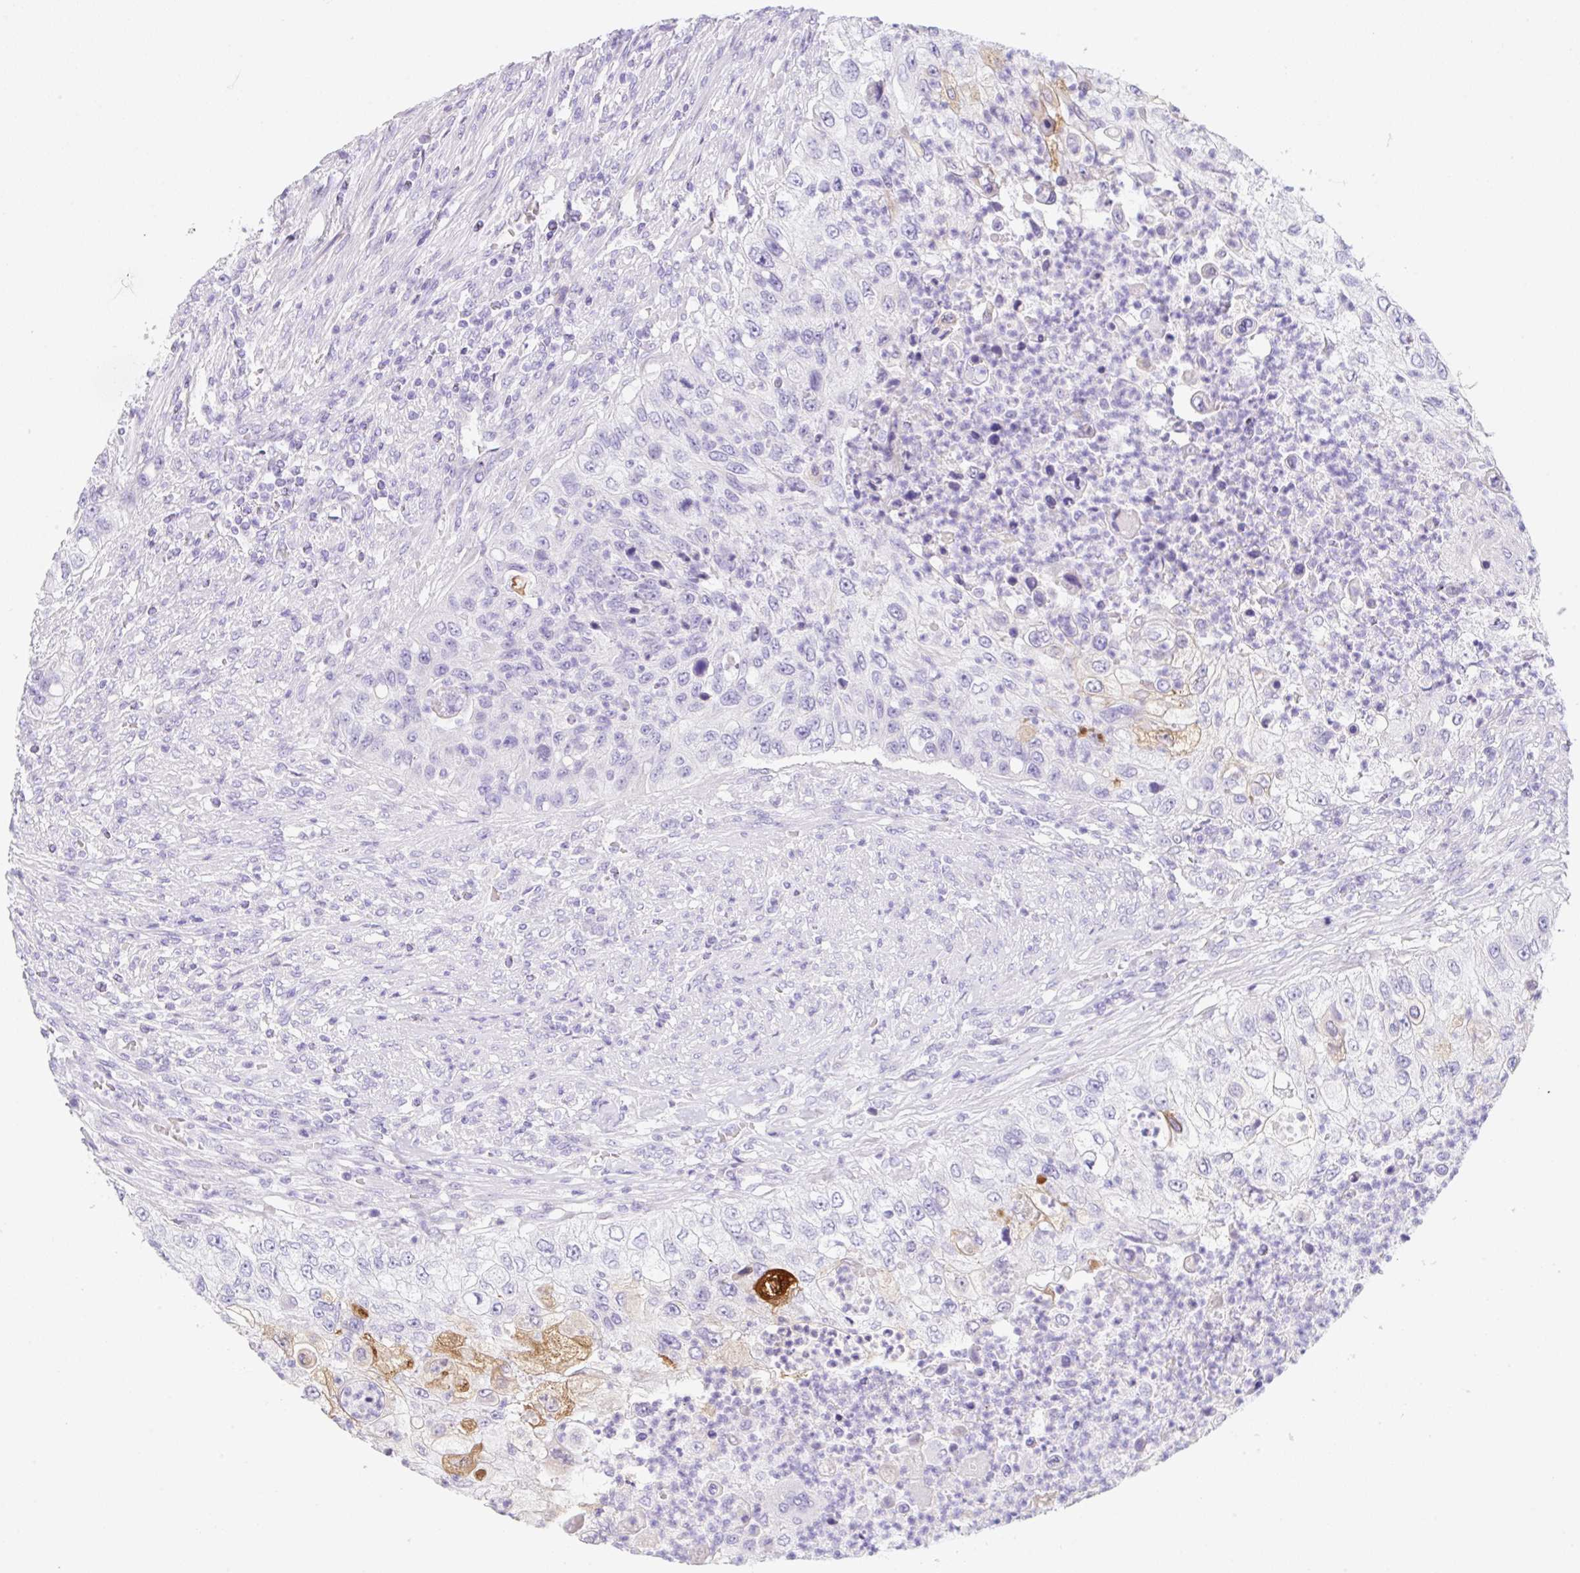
{"staining": {"intensity": "moderate", "quantity": "<25%", "location": "cytoplasmic/membranous"}, "tissue": "urothelial cancer", "cell_type": "Tumor cells", "image_type": "cancer", "snomed": [{"axis": "morphology", "description": "Urothelial carcinoma, High grade"}, {"axis": "topography", "description": "Urinary bladder"}], "caption": "Immunohistochemistry photomicrograph of neoplastic tissue: human high-grade urothelial carcinoma stained using immunohistochemistry reveals low levels of moderate protein expression localized specifically in the cytoplasmic/membranous of tumor cells, appearing as a cytoplasmic/membranous brown color.", "gene": "KLK8", "patient": {"sex": "female", "age": 60}}